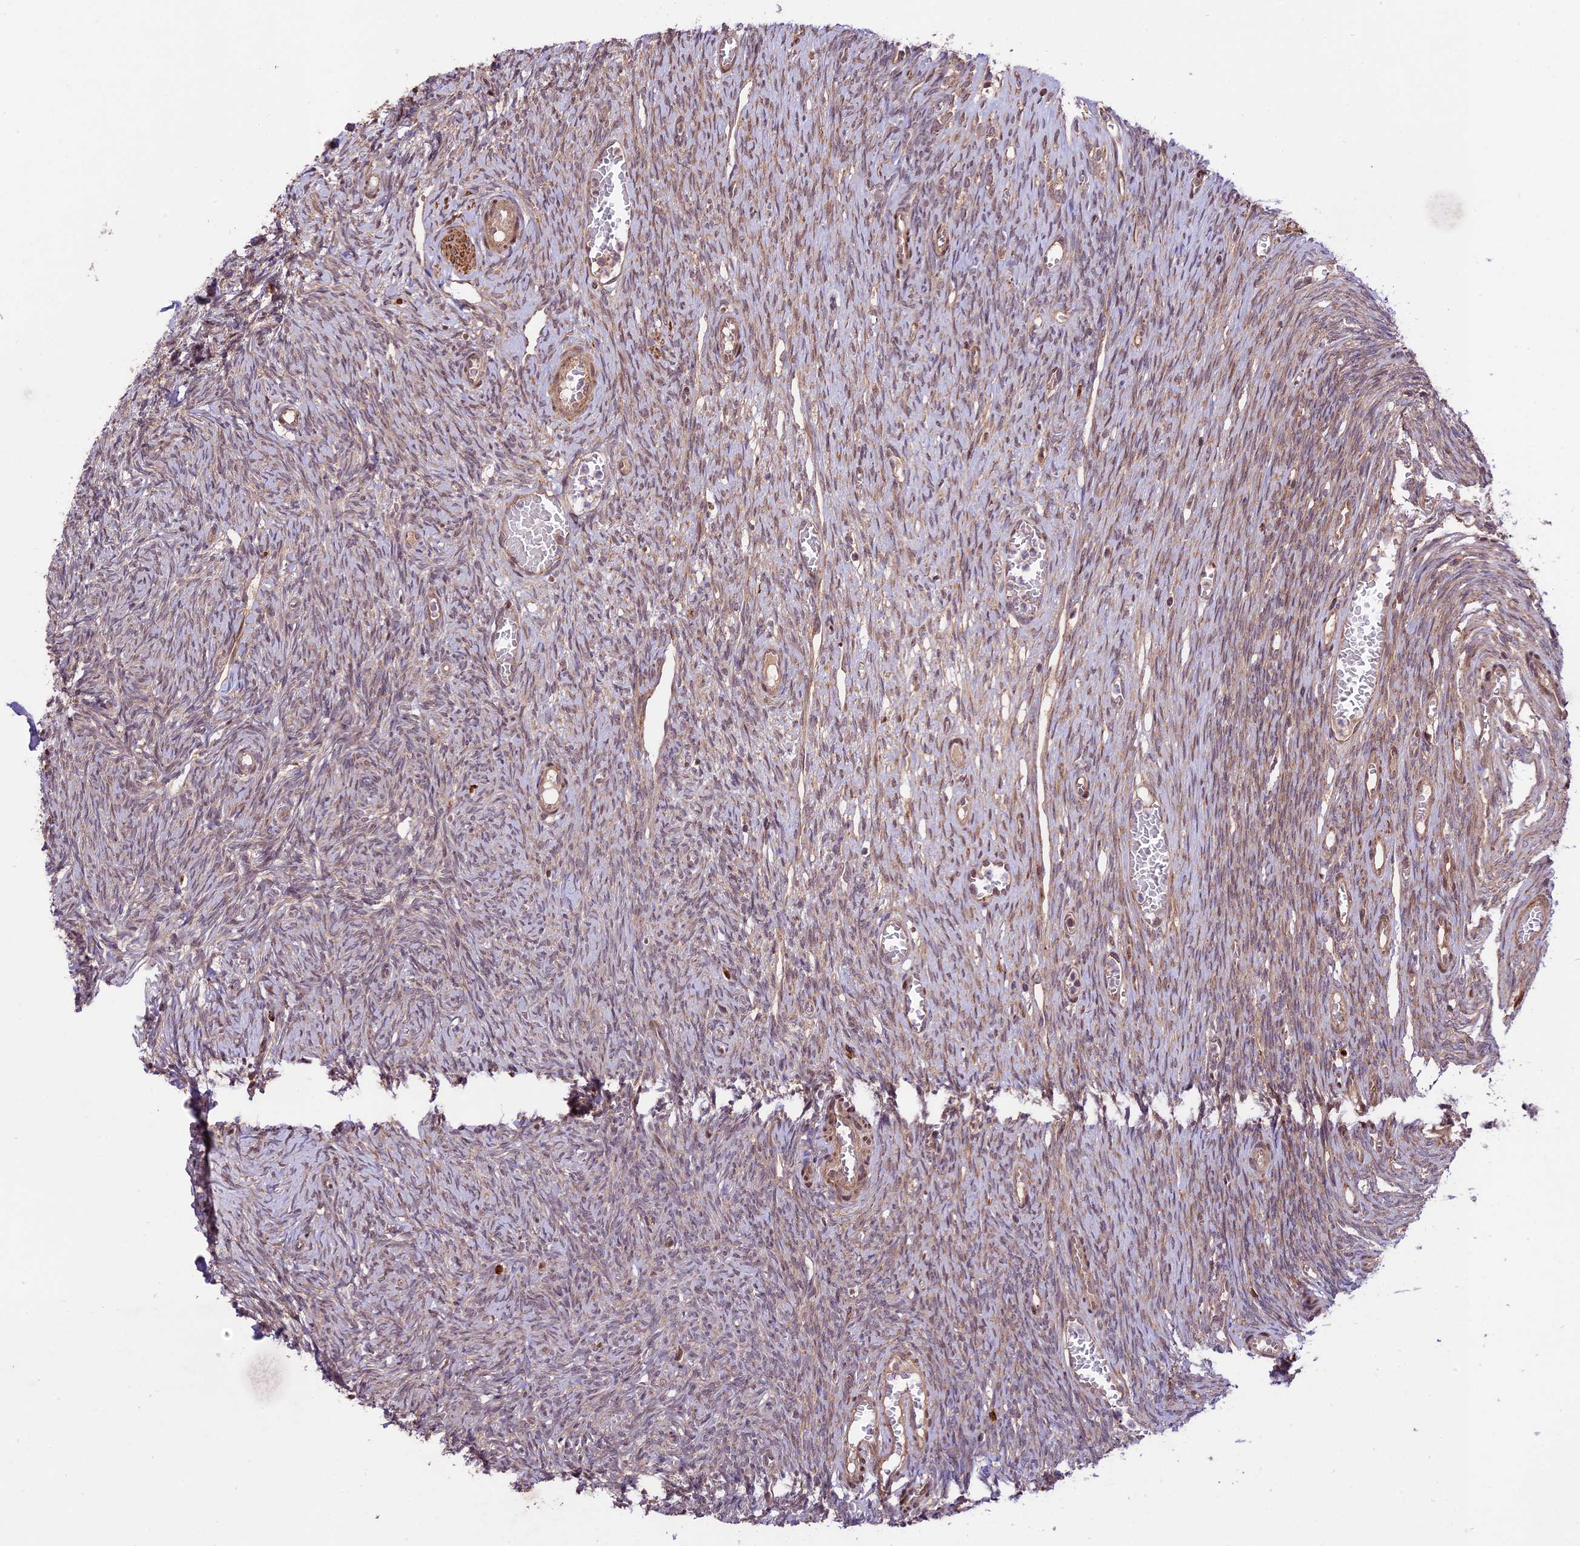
{"staining": {"intensity": "weak", "quantity": ">75%", "location": "cytoplasmic/membranous"}, "tissue": "ovary", "cell_type": "Follicle cells", "image_type": "normal", "snomed": [{"axis": "morphology", "description": "Normal tissue, NOS"}, {"axis": "topography", "description": "Ovary"}], "caption": "Immunohistochemistry (IHC) image of normal ovary: human ovary stained using IHC shows low levels of weak protein expression localized specifically in the cytoplasmic/membranous of follicle cells, appearing as a cytoplasmic/membranous brown color.", "gene": "HDAC5", "patient": {"sex": "female", "age": 44}}